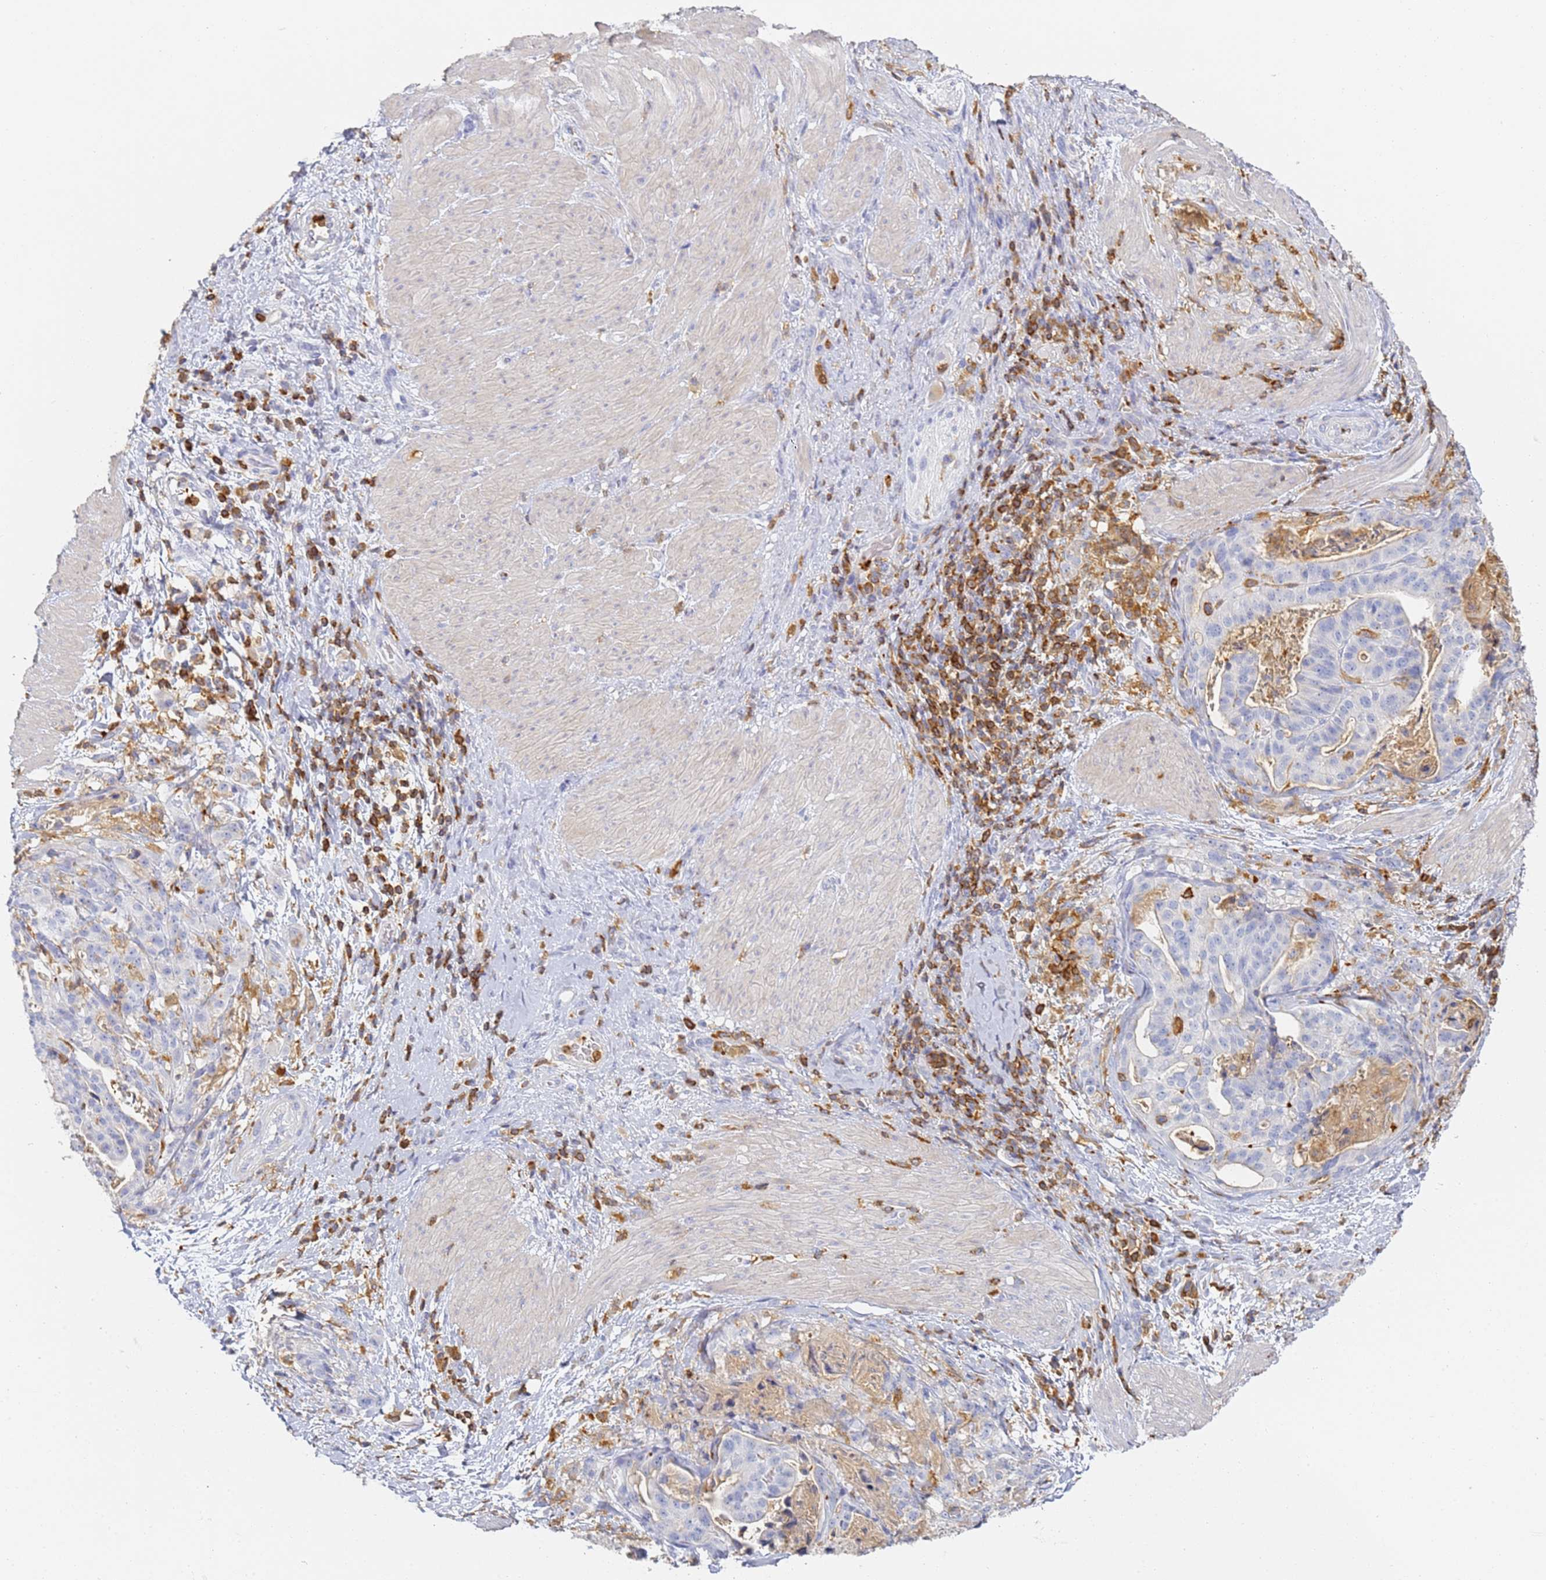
{"staining": {"intensity": "negative", "quantity": "none", "location": "none"}, "tissue": "stomach cancer", "cell_type": "Tumor cells", "image_type": "cancer", "snomed": [{"axis": "morphology", "description": "Adenocarcinoma, NOS"}, {"axis": "topography", "description": "Stomach"}], "caption": "DAB immunohistochemical staining of stomach cancer demonstrates no significant expression in tumor cells.", "gene": "BIN2", "patient": {"sex": "male", "age": 48}}